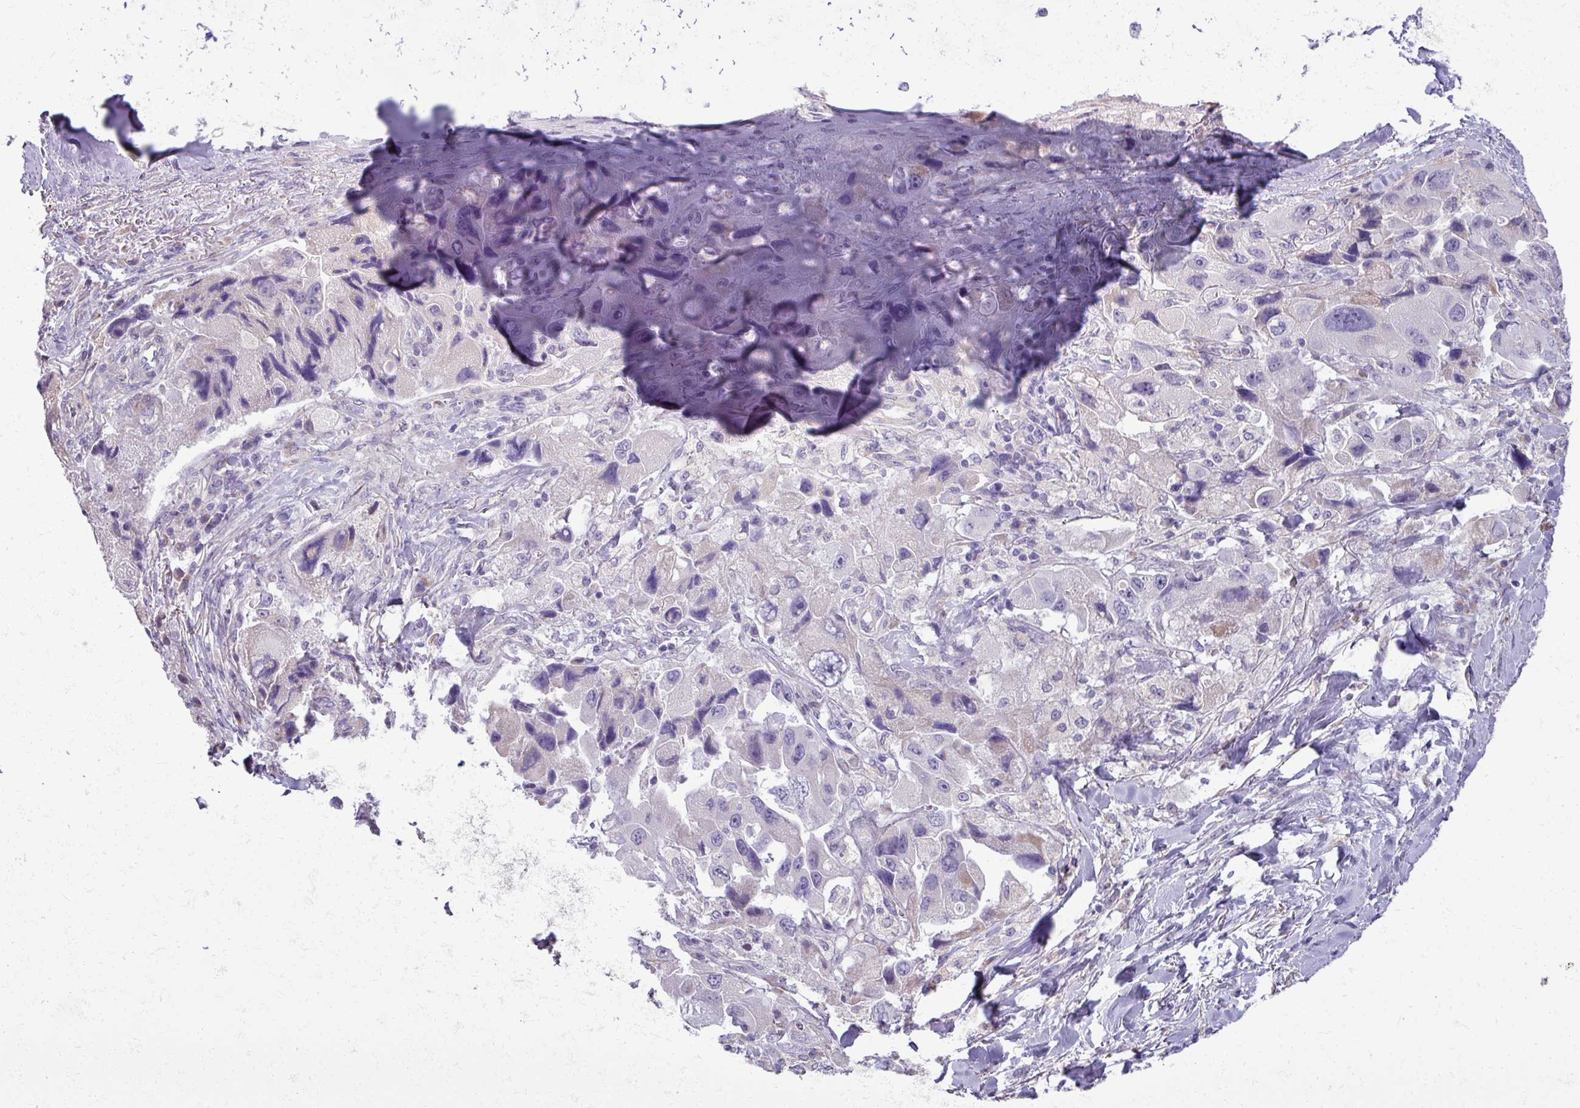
{"staining": {"intensity": "weak", "quantity": "<25%", "location": "cytoplasmic/membranous"}, "tissue": "lung cancer", "cell_type": "Tumor cells", "image_type": "cancer", "snomed": [{"axis": "morphology", "description": "Adenocarcinoma, NOS"}, {"axis": "topography", "description": "Lung"}], "caption": "Lung cancer stained for a protein using immunohistochemistry (IHC) reveals no staining tumor cells.", "gene": "IRGC", "patient": {"sex": "female", "age": 54}}